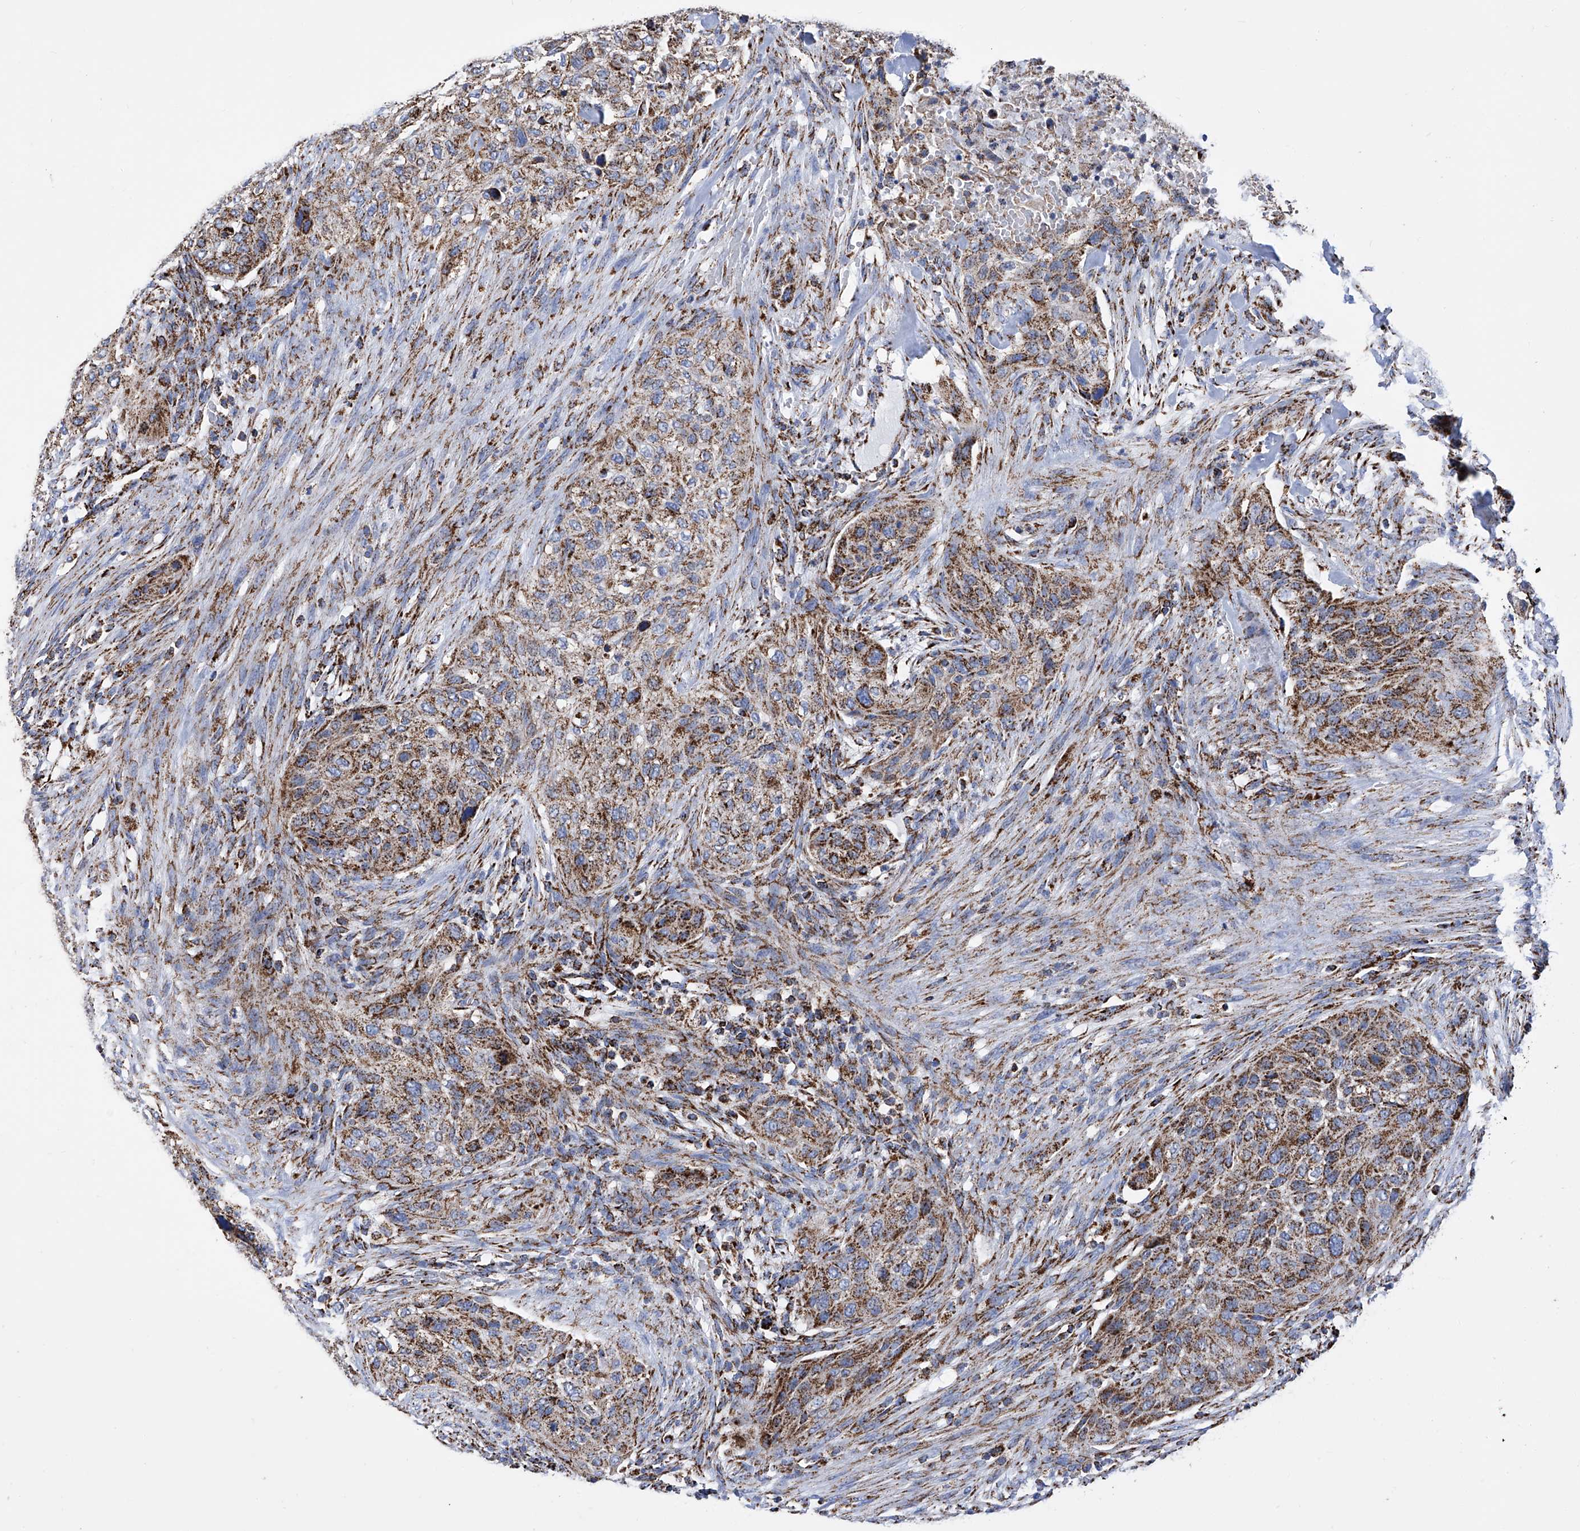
{"staining": {"intensity": "moderate", "quantity": ">75%", "location": "cytoplasmic/membranous"}, "tissue": "urothelial cancer", "cell_type": "Tumor cells", "image_type": "cancer", "snomed": [{"axis": "morphology", "description": "Urothelial carcinoma, High grade"}, {"axis": "topography", "description": "Urinary bladder"}], "caption": "The immunohistochemical stain shows moderate cytoplasmic/membranous positivity in tumor cells of urothelial carcinoma (high-grade) tissue. Using DAB (brown) and hematoxylin (blue) stains, captured at high magnification using brightfield microscopy.", "gene": "ATP5PF", "patient": {"sex": "male", "age": 35}}